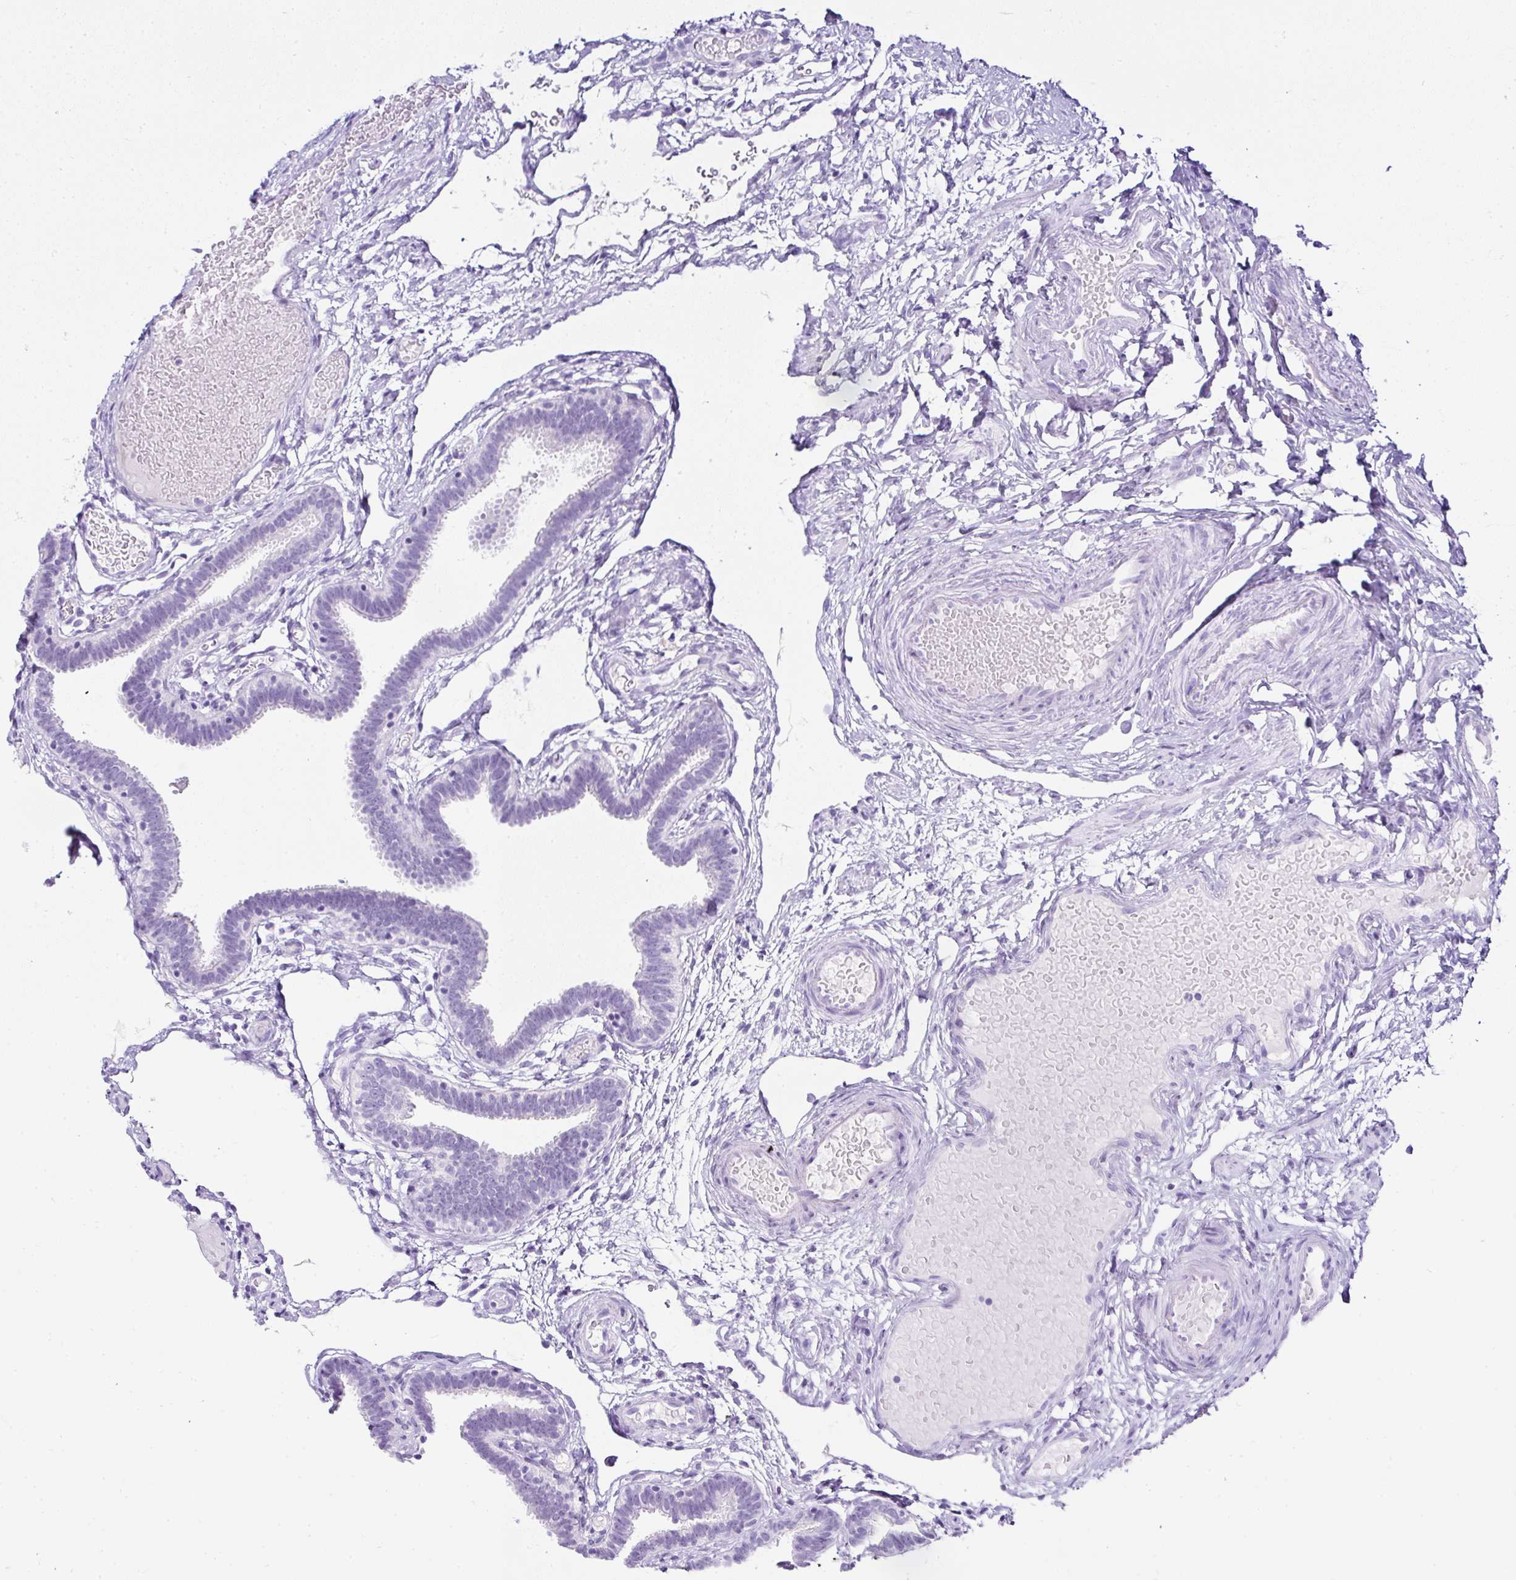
{"staining": {"intensity": "negative", "quantity": "none", "location": "none"}, "tissue": "fallopian tube", "cell_type": "Glandular cells", "image_type": "normal", "snomed": [{"axis": "morphology", "description": "Normal tissue, NOS"}, {"axis": "topography", "description": "Fallopian tube"}], "caption": "An IHC micrograph of unremarkable fallopian tube is shown. There is no staining in glandular cells of fallopian tube.", "gene": "SERPINB3", "patient": {"sex": "female", "age": 37}}